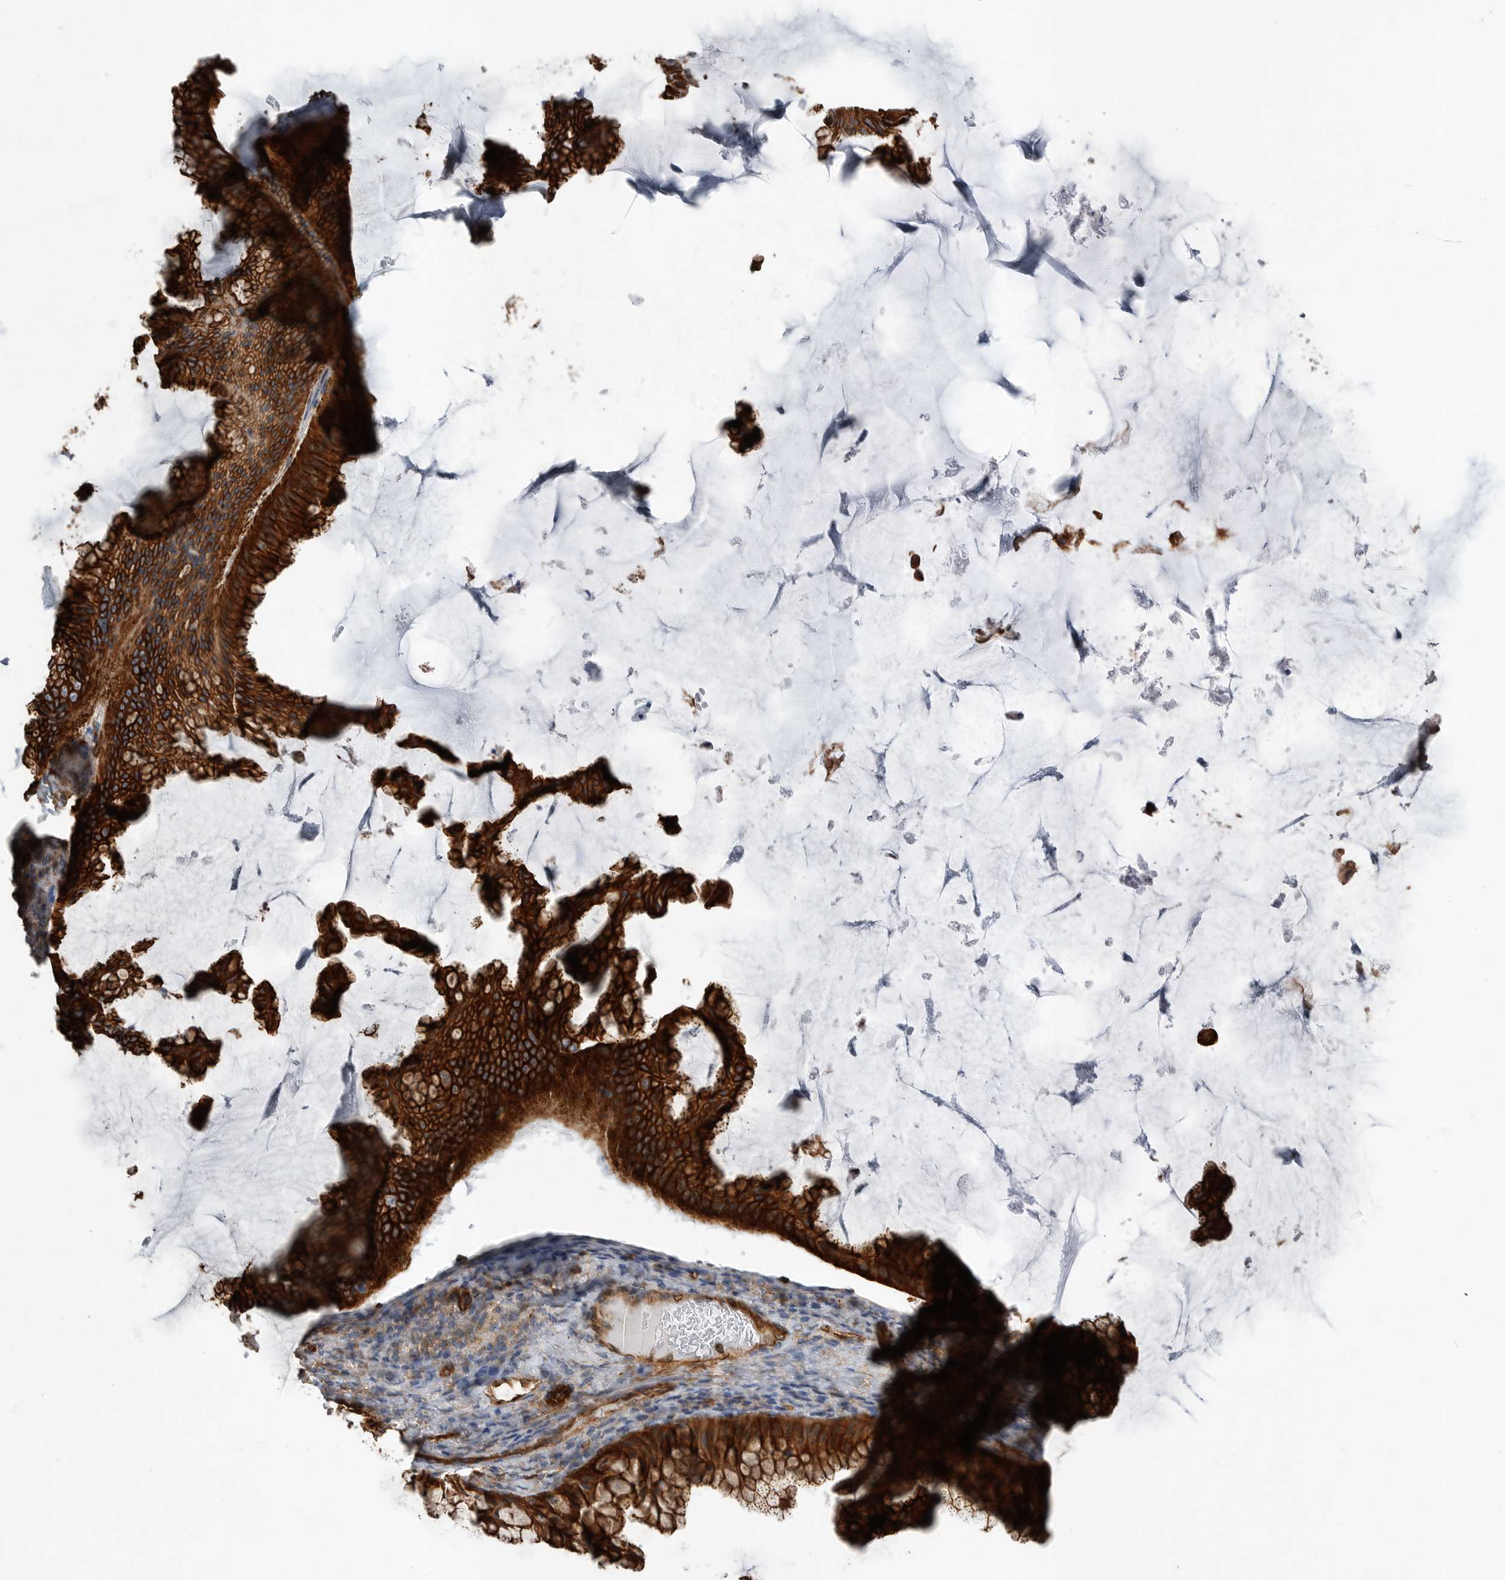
{"staining": {"intensity": "strong", "quantity": ">75%", "location": "cytoplasmic/membranous"}, "tissue": "ovarian cancer", "cell_type": "Tumor cells", "image_type": "cancer", "snomed": [{"axis": "morphology", "description": "Cystadenocarcinoma, mucinous, NOS"}, {"axis": "topography", "description": "Ovary"}], "caption": "Immunohistochemical staining of human ovarian cancer (mucinous cystadenocarcinoma) displays high levels of strong cytoplasmic/membranous staining in approximately >75% of tumor cells. The staining was performed using DAB, with brown indicating positive protein expression. Nuclei are stained blue with hematoxylin.", "gene": "PLEC", "patient": {"sex": "female", "age": 61}}